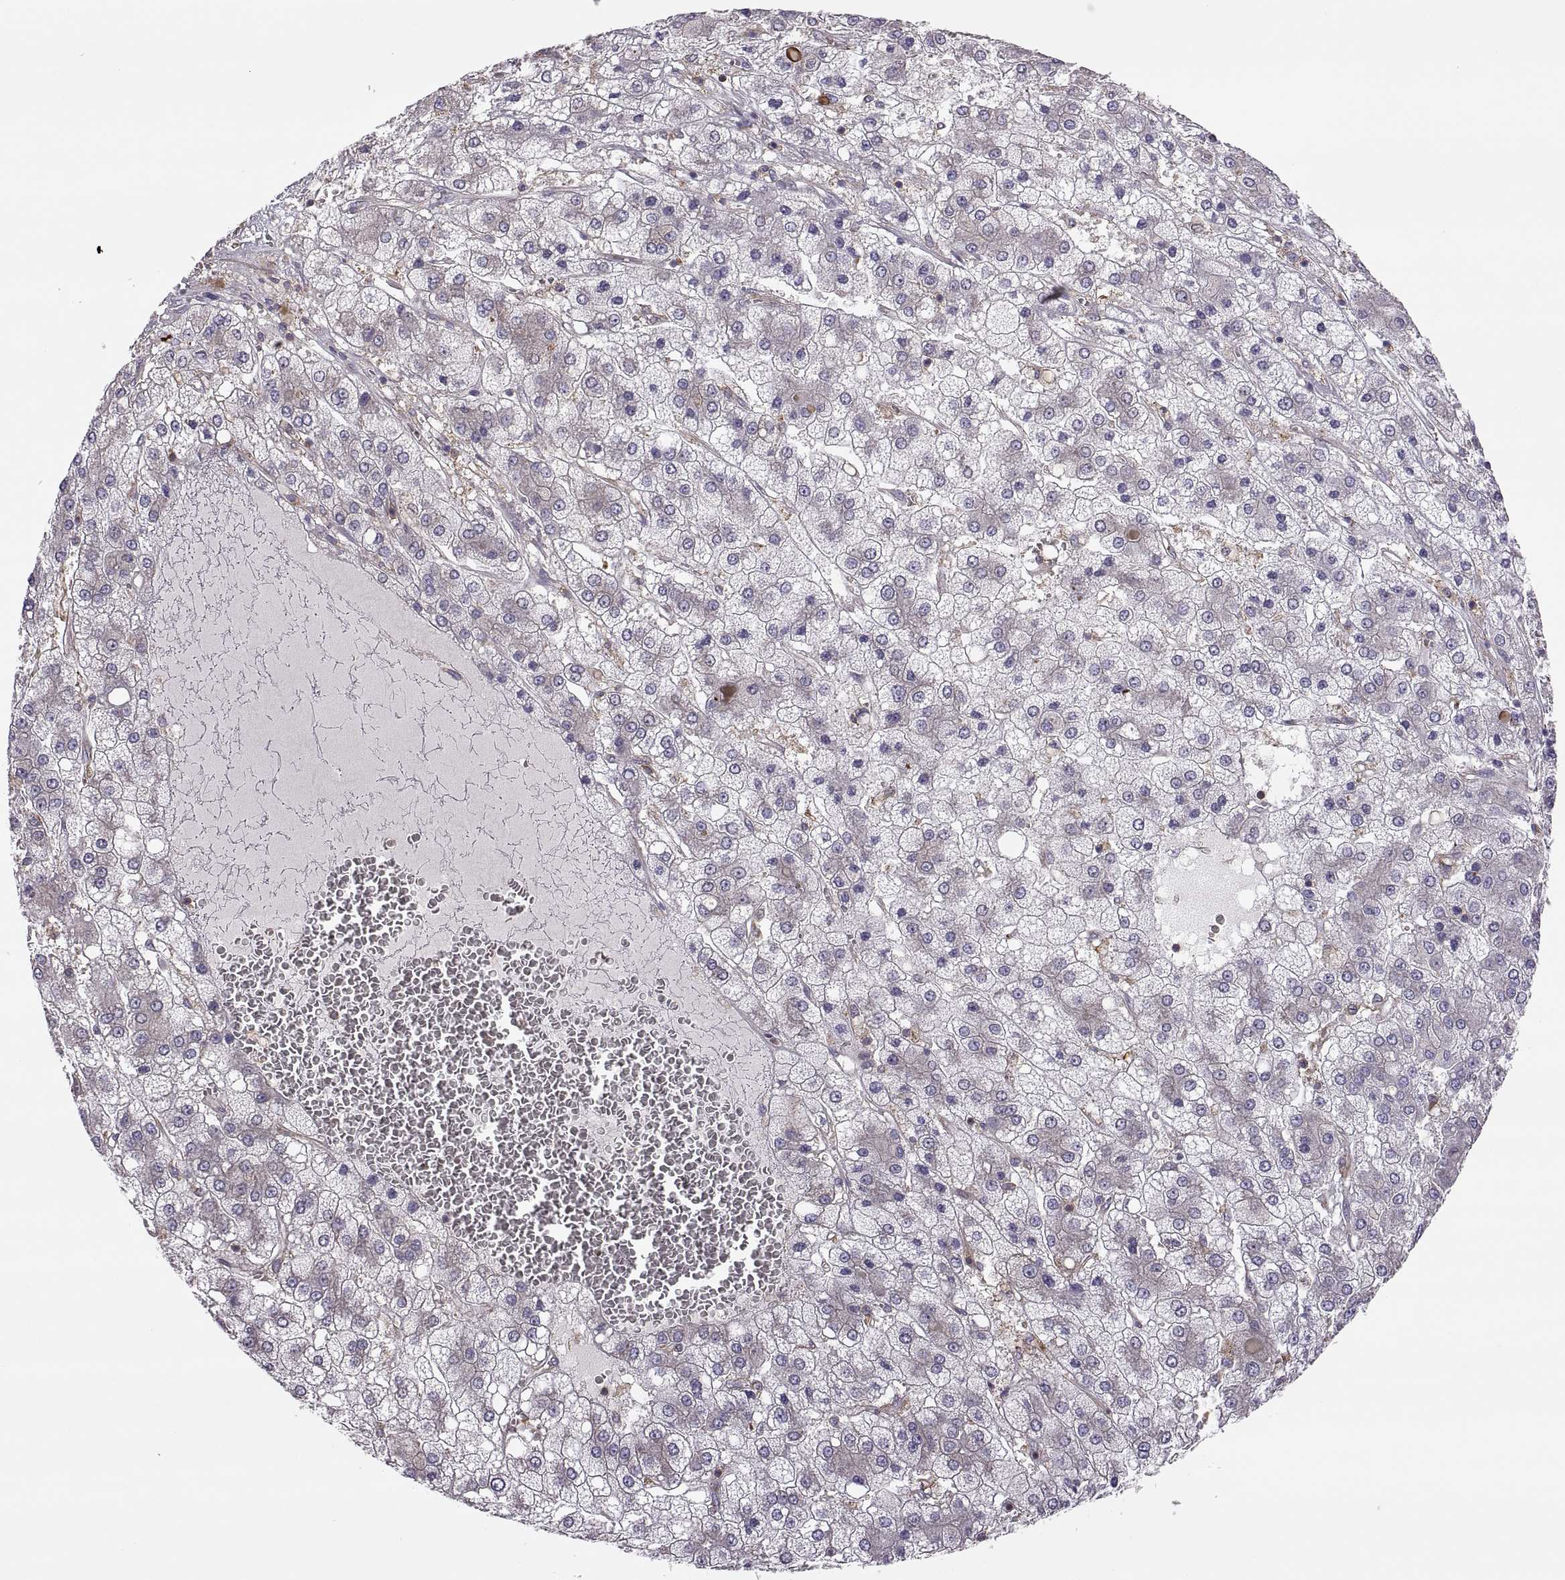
{"staining": {"intensity": "negative", "quantity": "none", "location": "none"}, "tissue": "liver cancer", "cell_type": "Tumor cells", "image_type": "cancer", "snomed": [{"axis": "morphology", "description": "Carcinoma, Hepatocellular, NOS"}, {"axis": "topography", "description": "Liver"}], "caption": "This is a micrograph of IHC staining of liver cancer, which shows no positivity in tumor cells.", "gene": "SPATA32", "patient": {"sex": "male", "age": 73}}